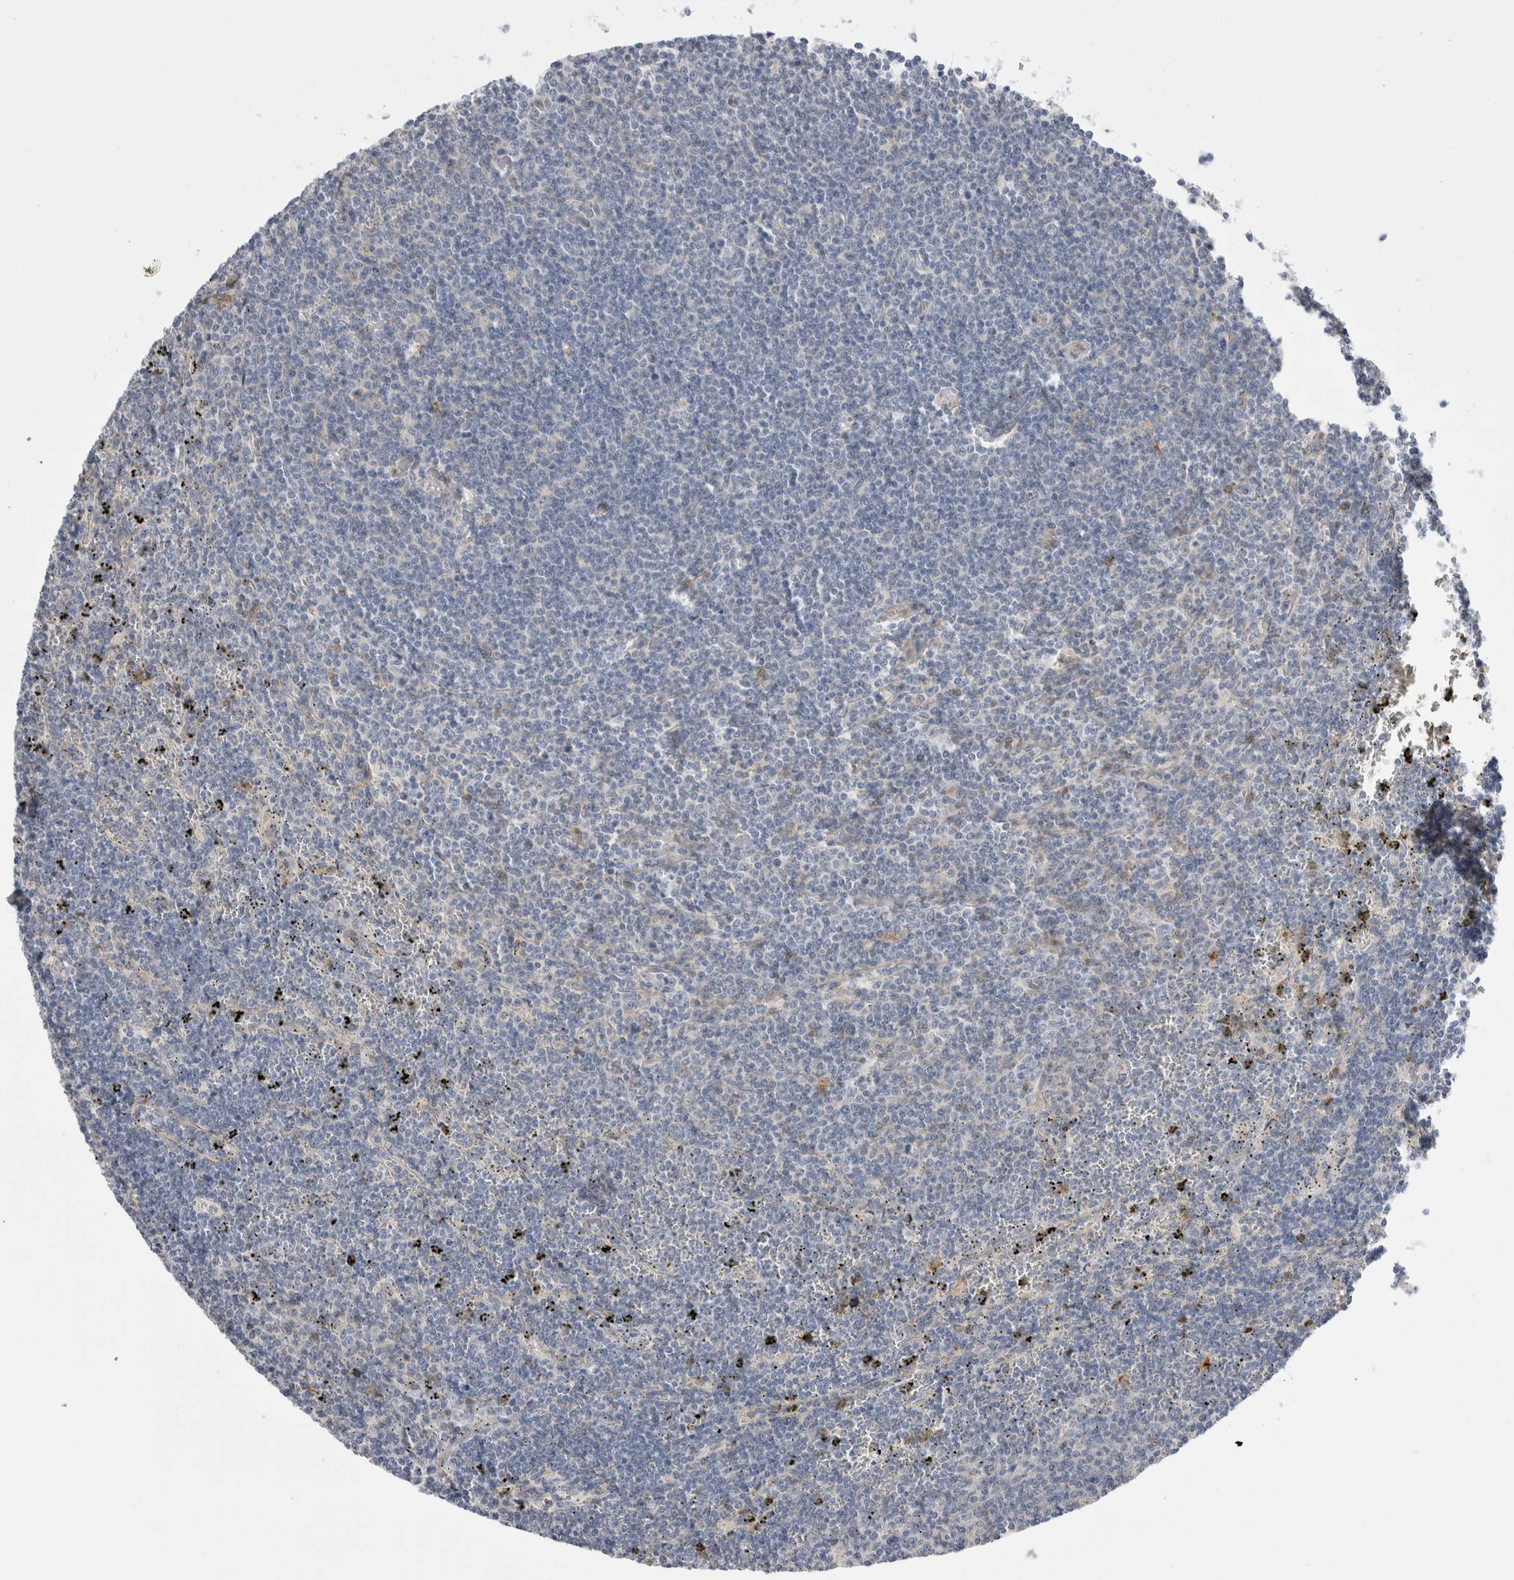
{"staining": {"intensity": "negative", "quantity": "none", "location": "none"}, "tissue": "lymphoma", "cell_type": "Tumor cells", "image_type": "cancer", "snomed": [{"axis": "morphology", "description": "Malignant lymphoma, non-Hodgkin's type, Low grade"}, {"axis": "topography", "description": "Spleen"}], "caption": "The photomicrograph reveals no significant positivity in tumor cells of lymphoma.", "gene": "VANGL1", "patient": {"sex": "female", "age": 50}}